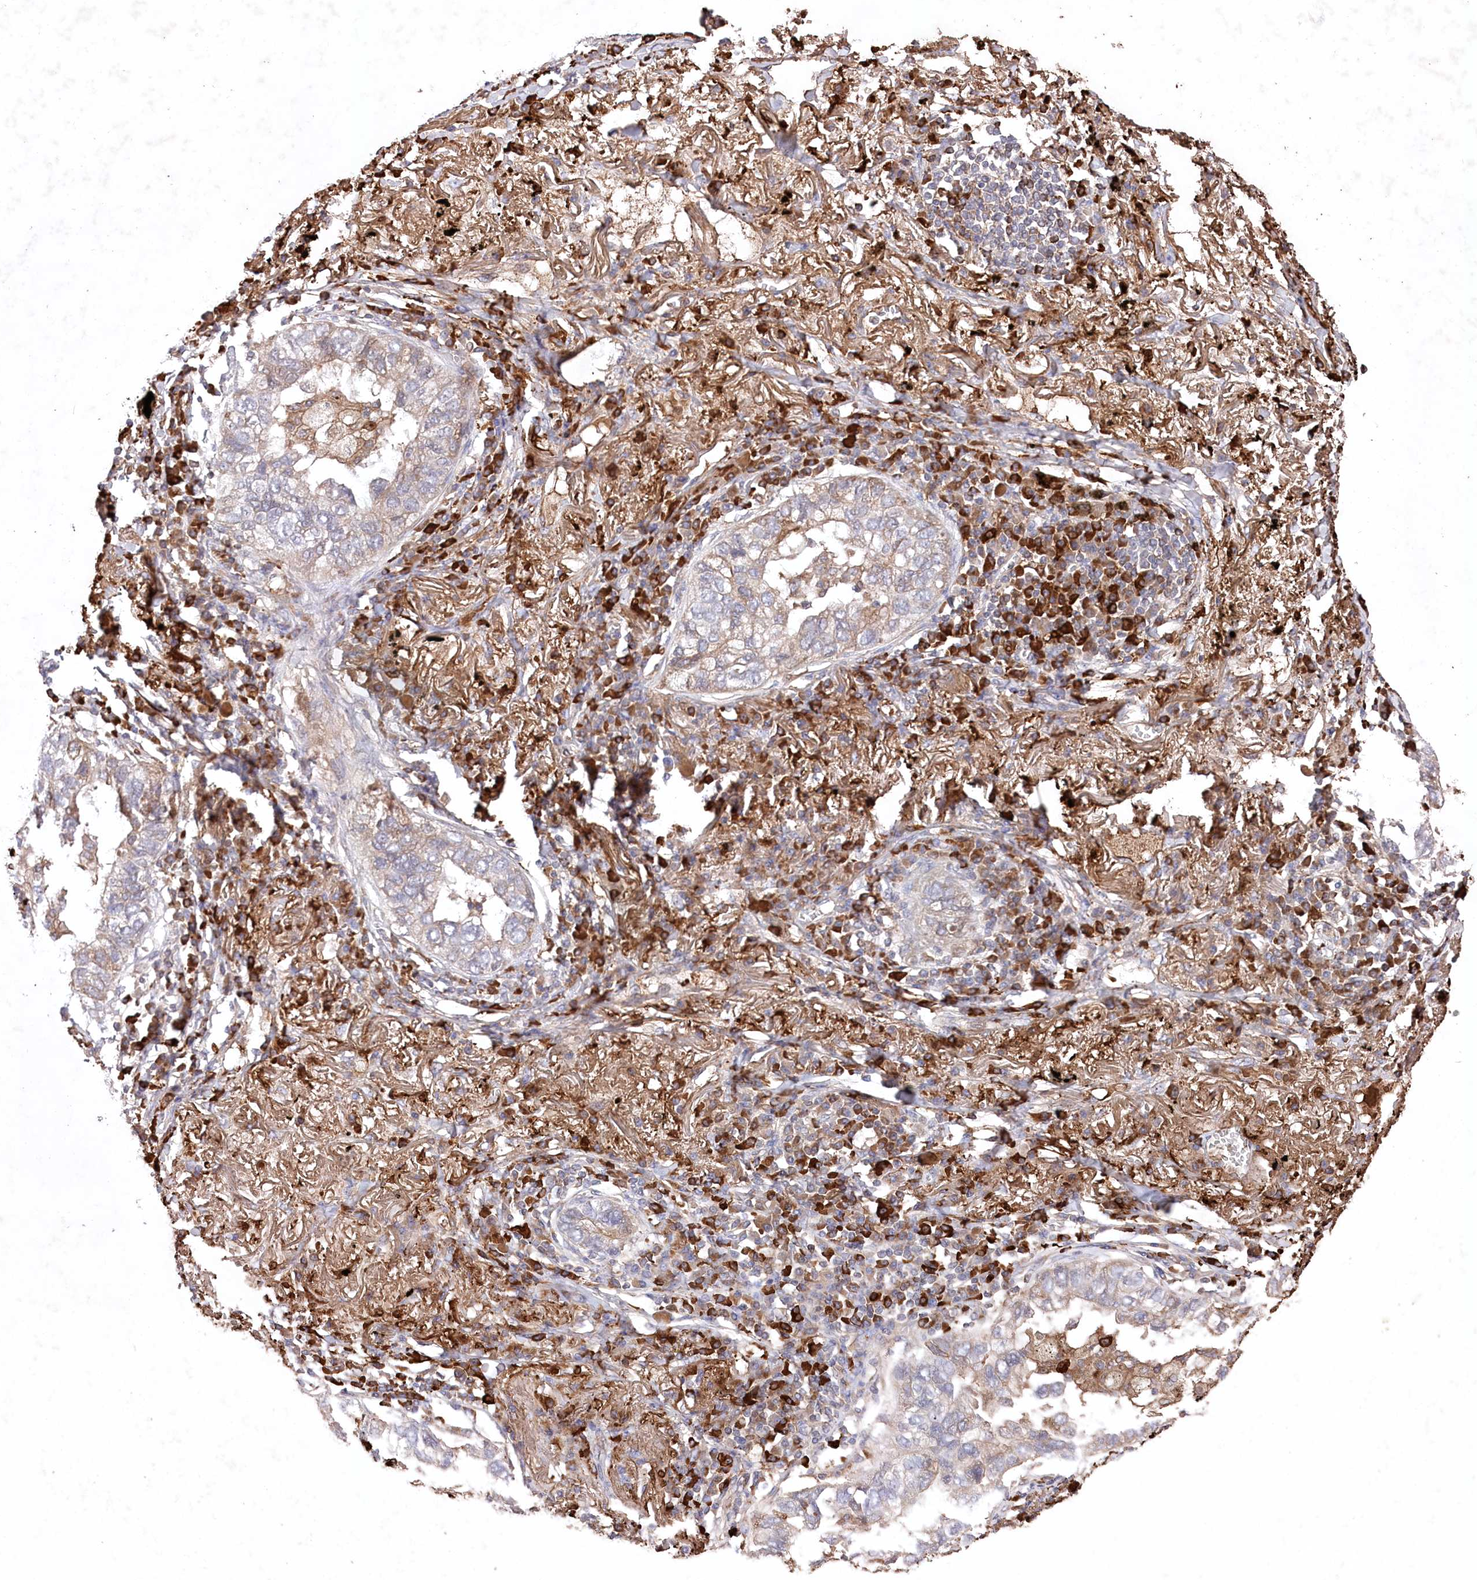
{"staining": {"intensity": "weak", "quantity": "25%-75%", "location": "cytoplasmic/membranous"}, "tissue": "lung cancer", "cell_type": "Tumor cells", "image_type": "cancer", "snomed": [{"axis": "morphology", "description": "Adenocarcinoma, NOS"}, {"axis": "topography", "description": "Lung"}], "caption": "Immunohistochemistry (DAB) staining of human adenocarcinoma (lung) reveals weak cytoplasmic/membranous protein staining in approximately 25%-75% of tumor cells. Nuclei are stained in blue.", "gene": "PPP1R21", "patient": {"sex": "male", "age": 65}}